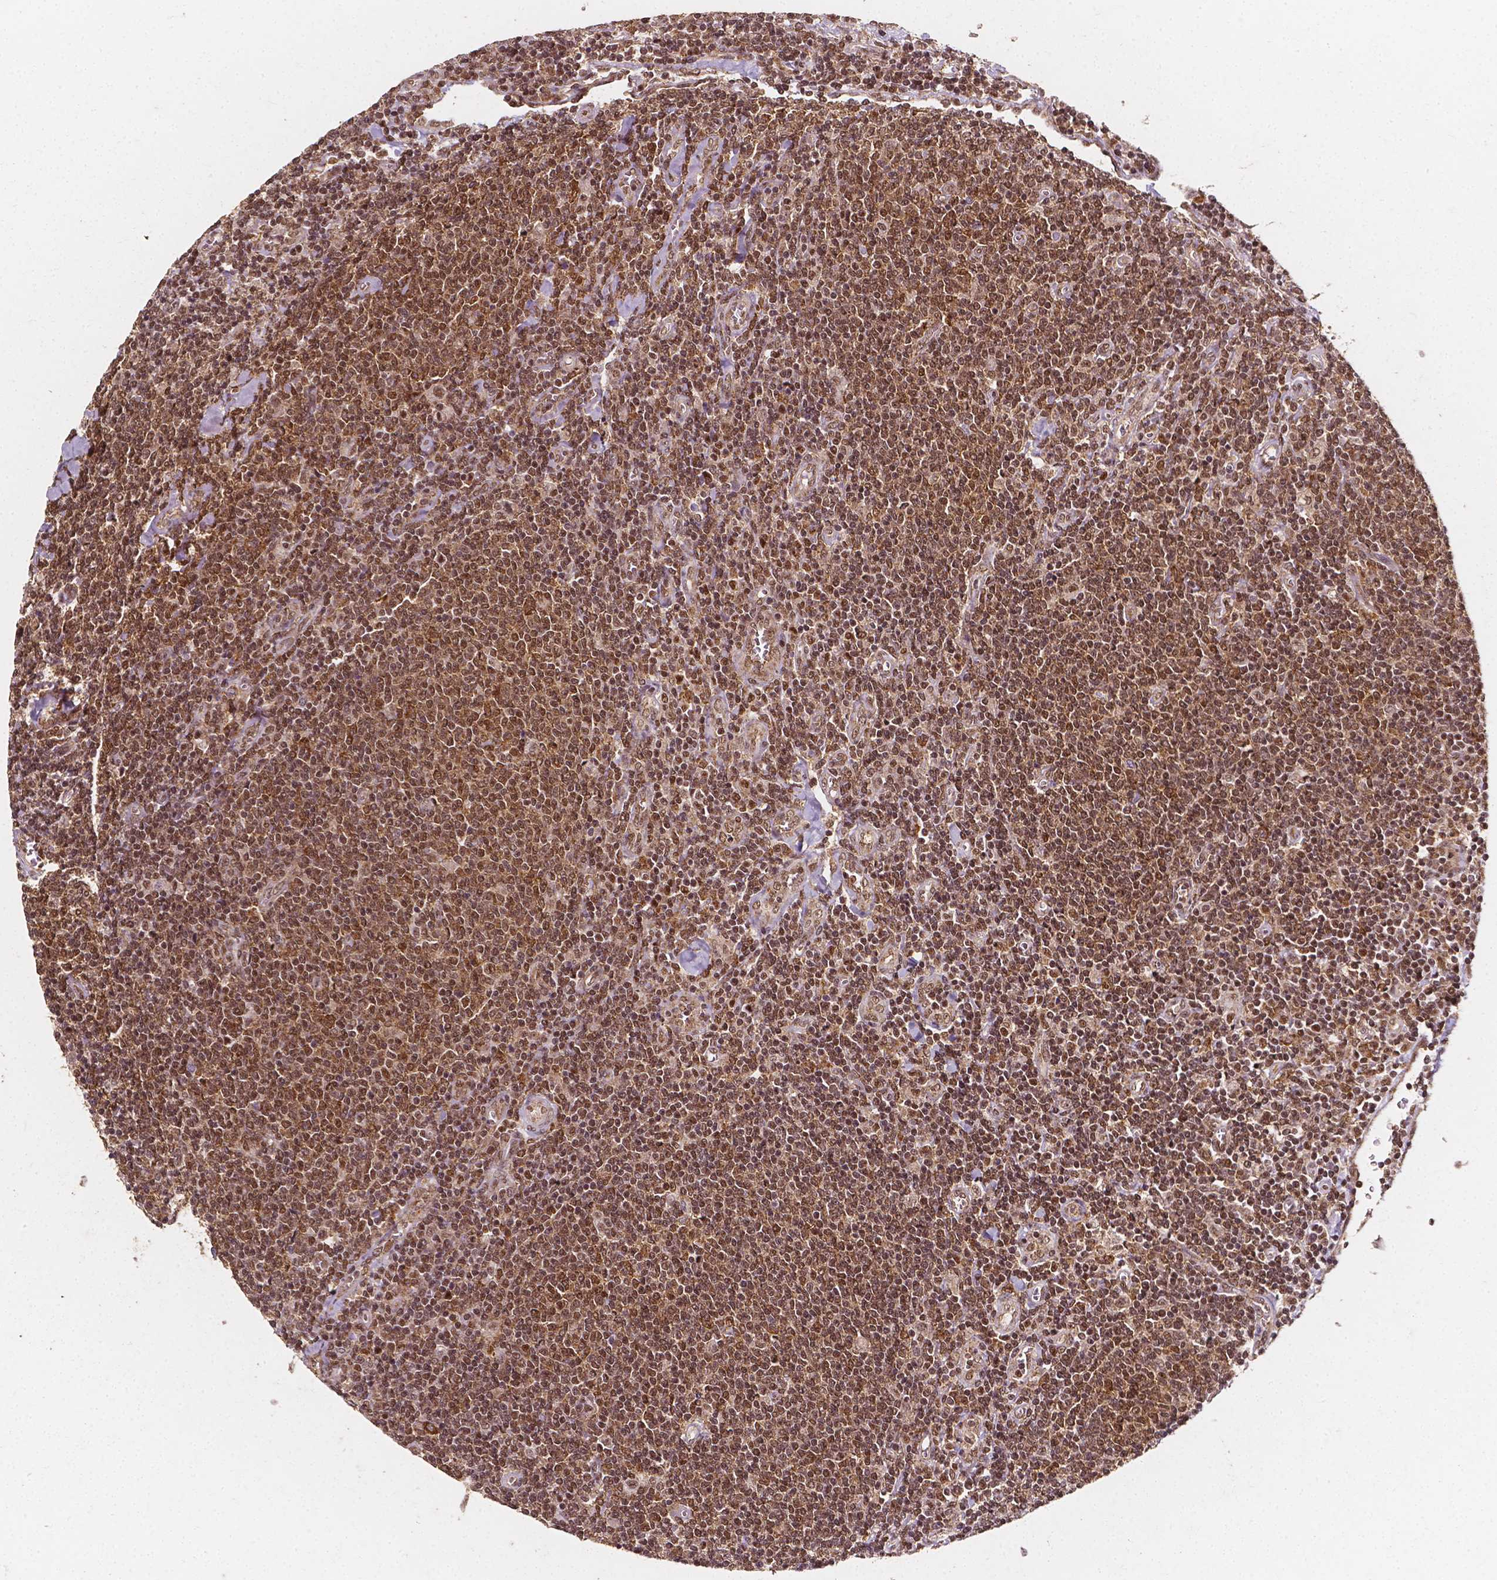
{"staining": {"intensity": "moderate", "quantity": ">75%", "location": "cytoplasmic/membranous,nuclear"}, "tissue": "lymphoma", "cell_type": "Tumor cells", "image_type": "cancer", "snomed": [{"axis": "morphology", "description": "Malignant lymphoma, non-Hodgkin's type, Low grade"}, {"axis": "topography", "description": "Lymph node"}], "caption": "Immunohistochemical staining of low-grade malignant lymphoma, non-Hodgkin's type displays medium levels of moderate cytoplasmic/membranous and nuclear protein staining in approximately >75% of tumor cells.", "gene": "SMN1", "patient": {"sex": "male", "age": 52}}